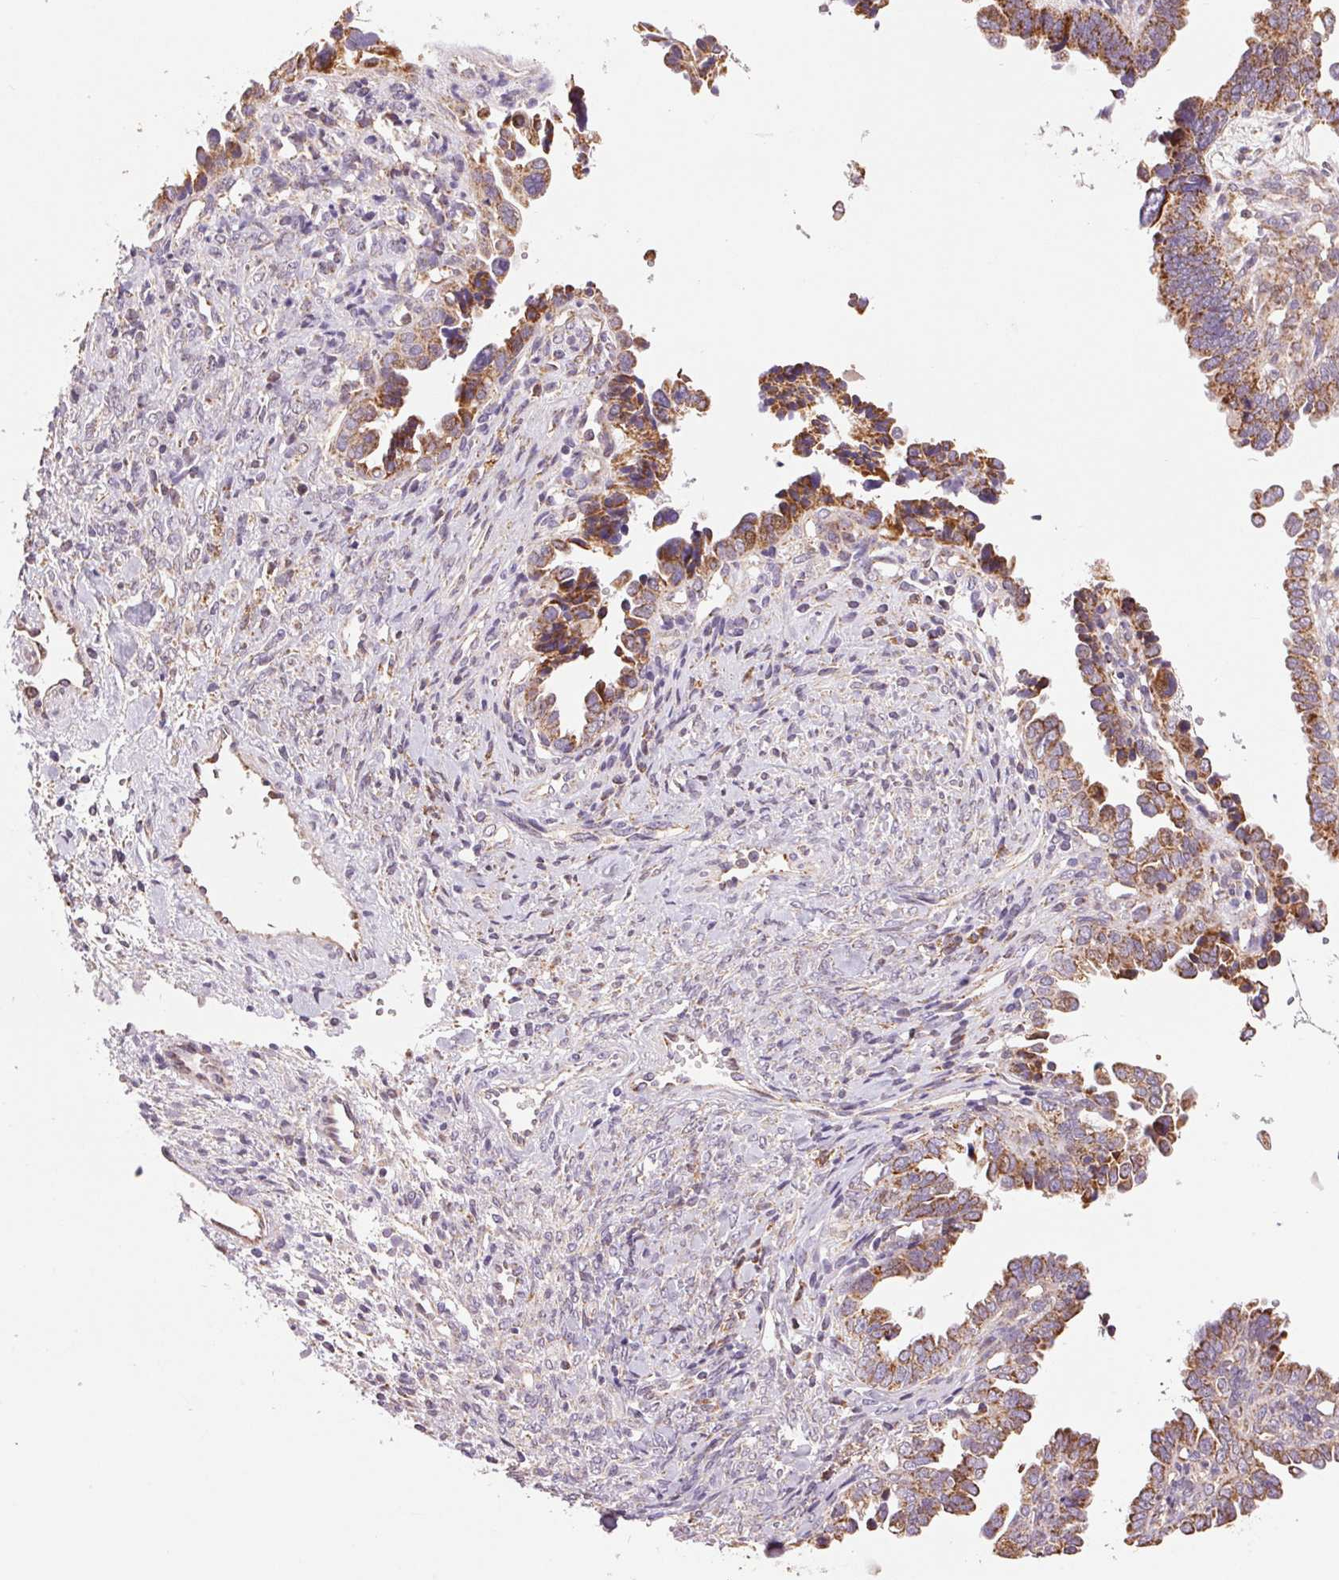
{"staining": {"intensity": "moderate", "quantity": ">75%", "location": "cytoplasmic/membranous"}, "tissue": "ovarian cancer", "cell_type": "Tumor cells", "image_type": "cancer", "snomed": [{"axis": "morphology", "description": "Cystadenocarcinoma, serous, NOS"}, {"axis": "topography", "description": "Ovary"}], "caption": "Human ovarian cancer (serous cystadenocarcinoma) stained with a protein marker demonstrates moderate staining in tumor cells.", "gene": "DGUOK", "patient": {"sex": "female", "age": 51}}